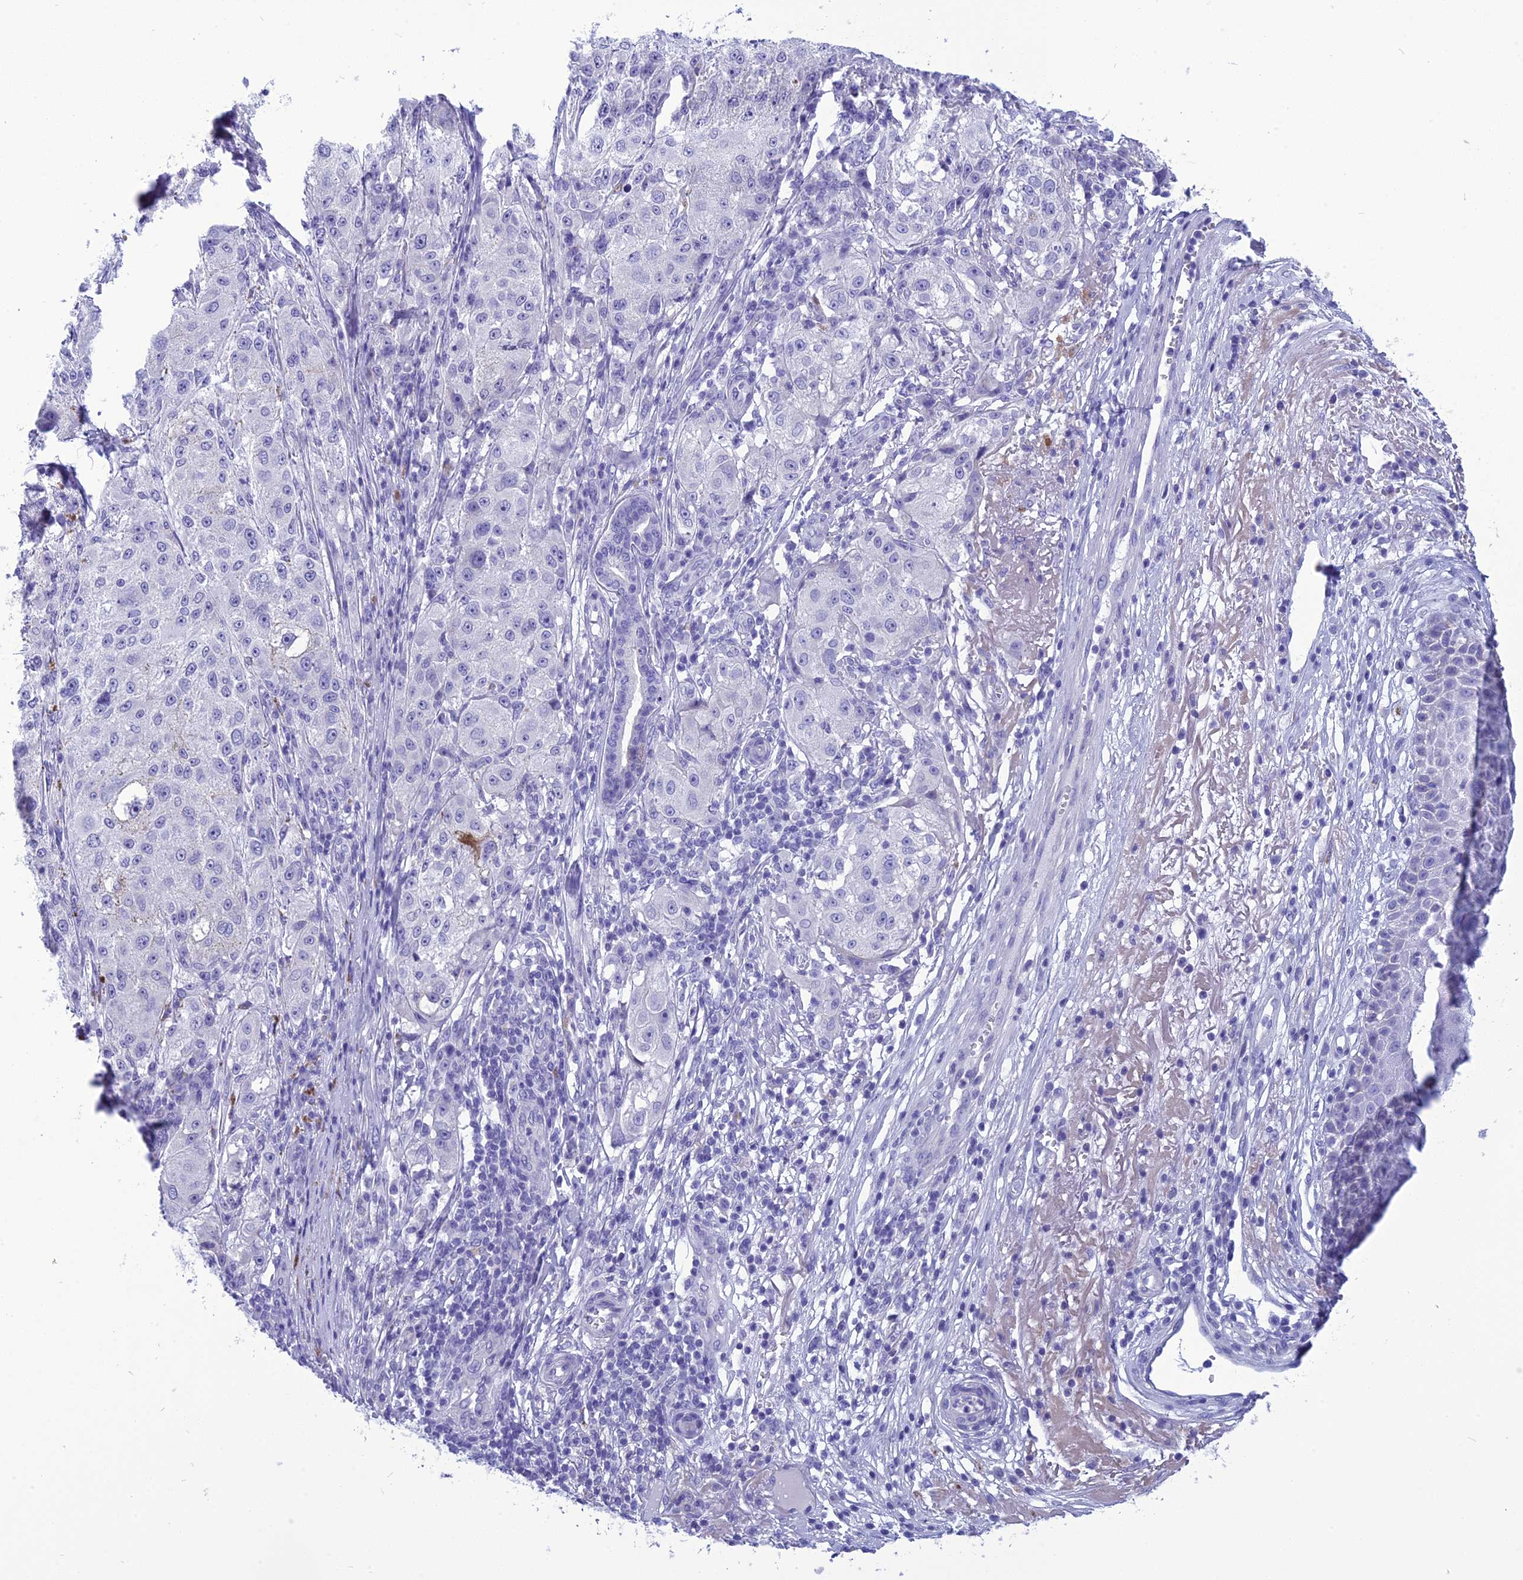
{"staining": {"intensity": "negative", "quantity": "none", "location": "none"}, "tissue": "melanoma", "cell_type": "Tumor cells", "image_type": "cancer", "snomed": [{"axis": "morphology", "description": "Necrosis, NOS"}, {"axis": "morphology", "description": "Malignant melanoma, NOS"}, {"axis": "topography", "description": "Skin"}], "caption": "Human melanoma stained for a protein using immunohistochemistry reveals no staining in tumor cells.", "gene": "BBS2", "patient": {"sex": "female", "age": 87}}